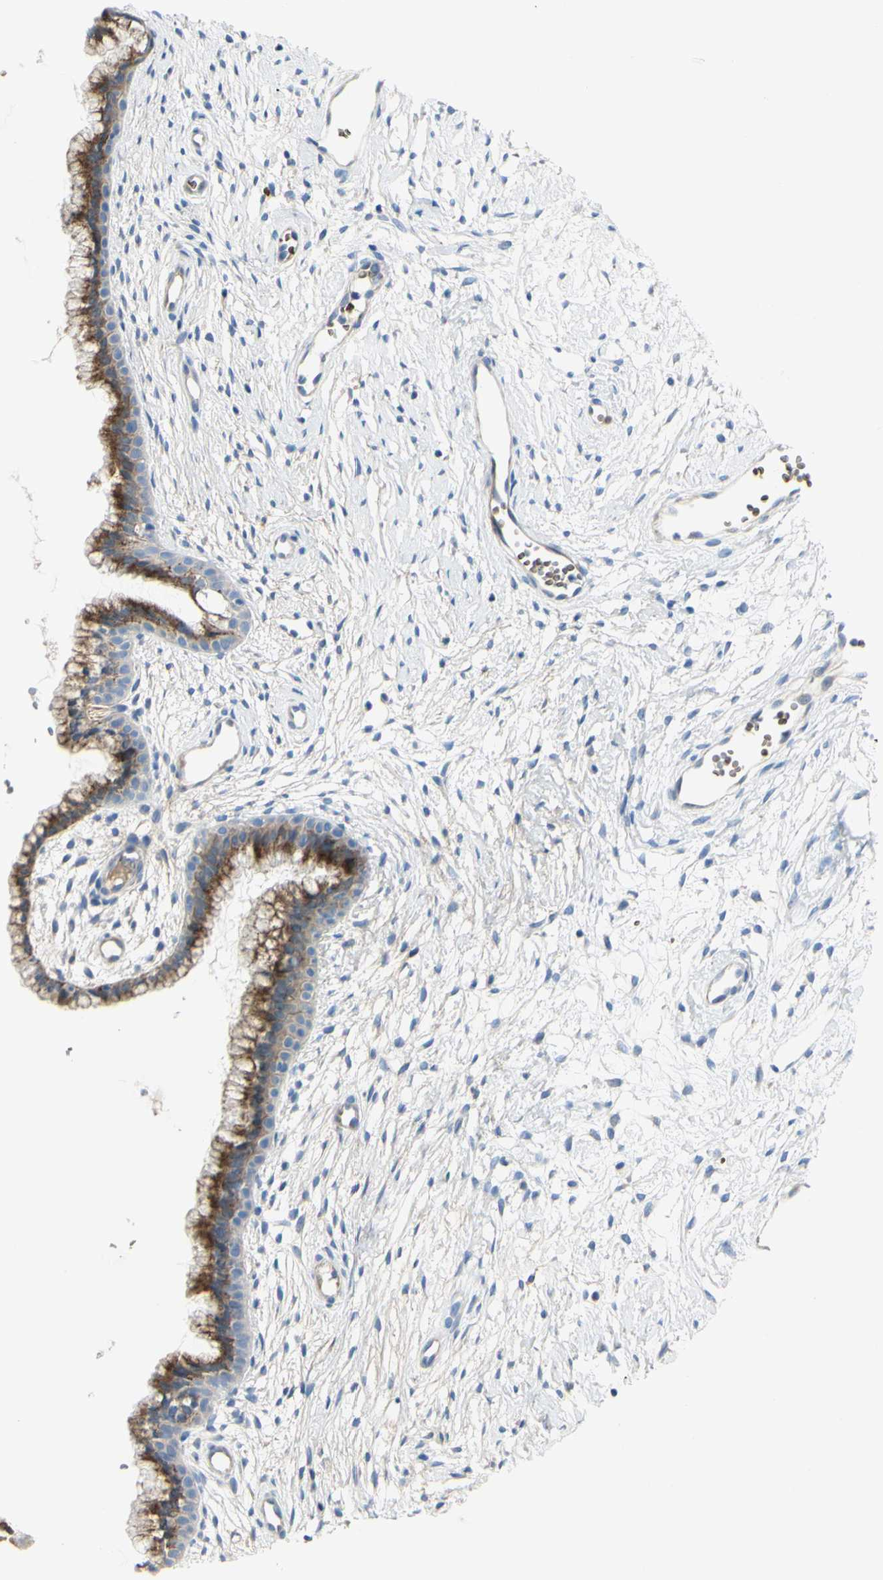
{"staining": {"intensity": "negative", "quantity": "none", "location": "none"}, "tissue": "cervix", "cell_type": "Glandular cells", "image_type": "normal", "snomed": [{"axis": "morphology", "description": "Normal tissue, NOS"}, {"axis": "topography", "description": "Cervix"}], "caption": "Human cervix stained for a protein using immunohistochemistry shows no expression in glandular cells.", "gene": "NCBP2L", "patient": {"sex": "female", "age": 39}}